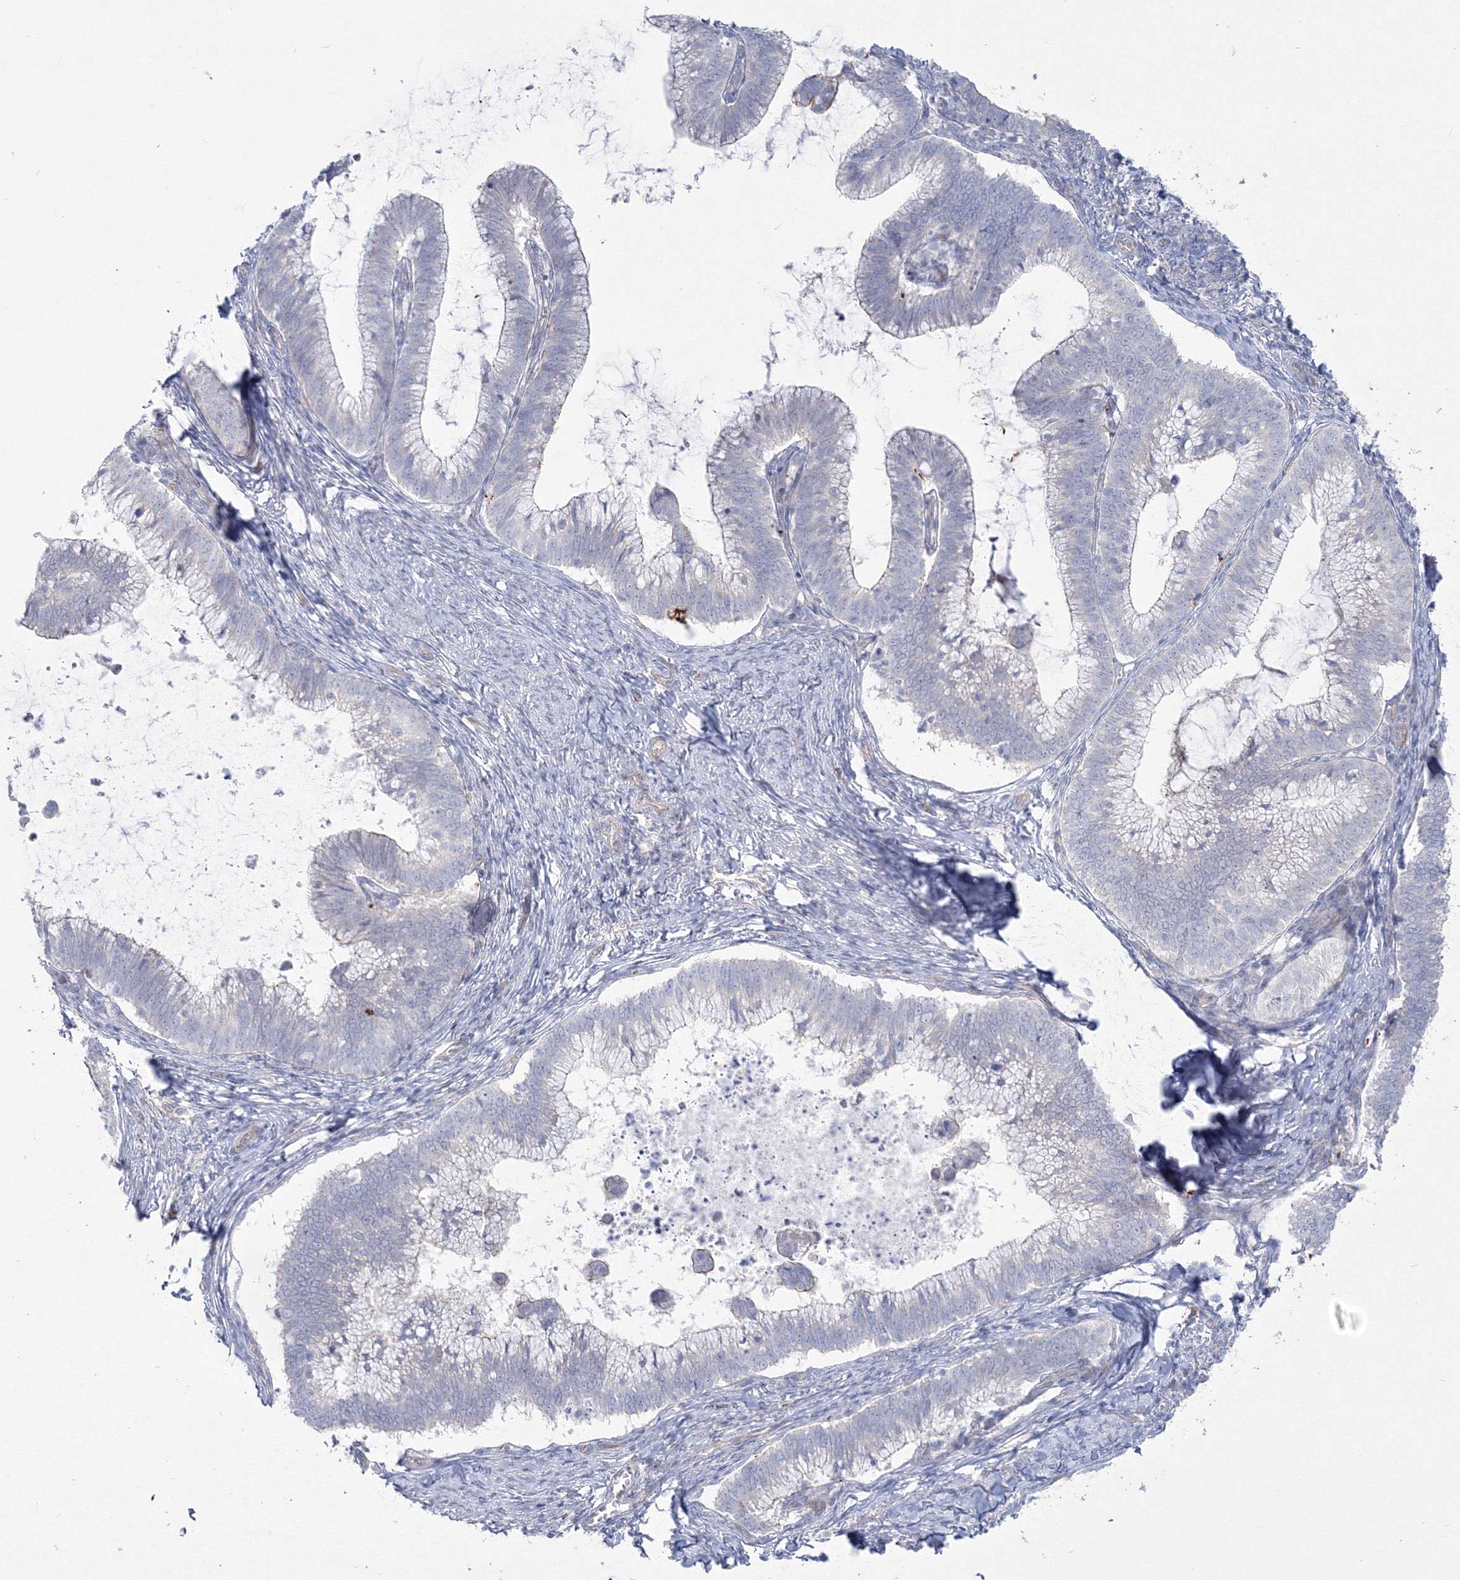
{"staining": {"intensity": "negative", "quantity": "none", "location": "none"}, "tissue": "cervical cancer", "cell_type": "Tumor cells", "image_type": "cancer", "snomed": [{"axis": "morphology", "description": "Adenocarcinoma, NOS"}, {"axis": "topography", "description": "Cervix"}], "caption": "Tumor cells are negative for brown protein staining in cervical cancer.", "gene": "HYAL2", "patient": {"sex": "female", "age": 36}}